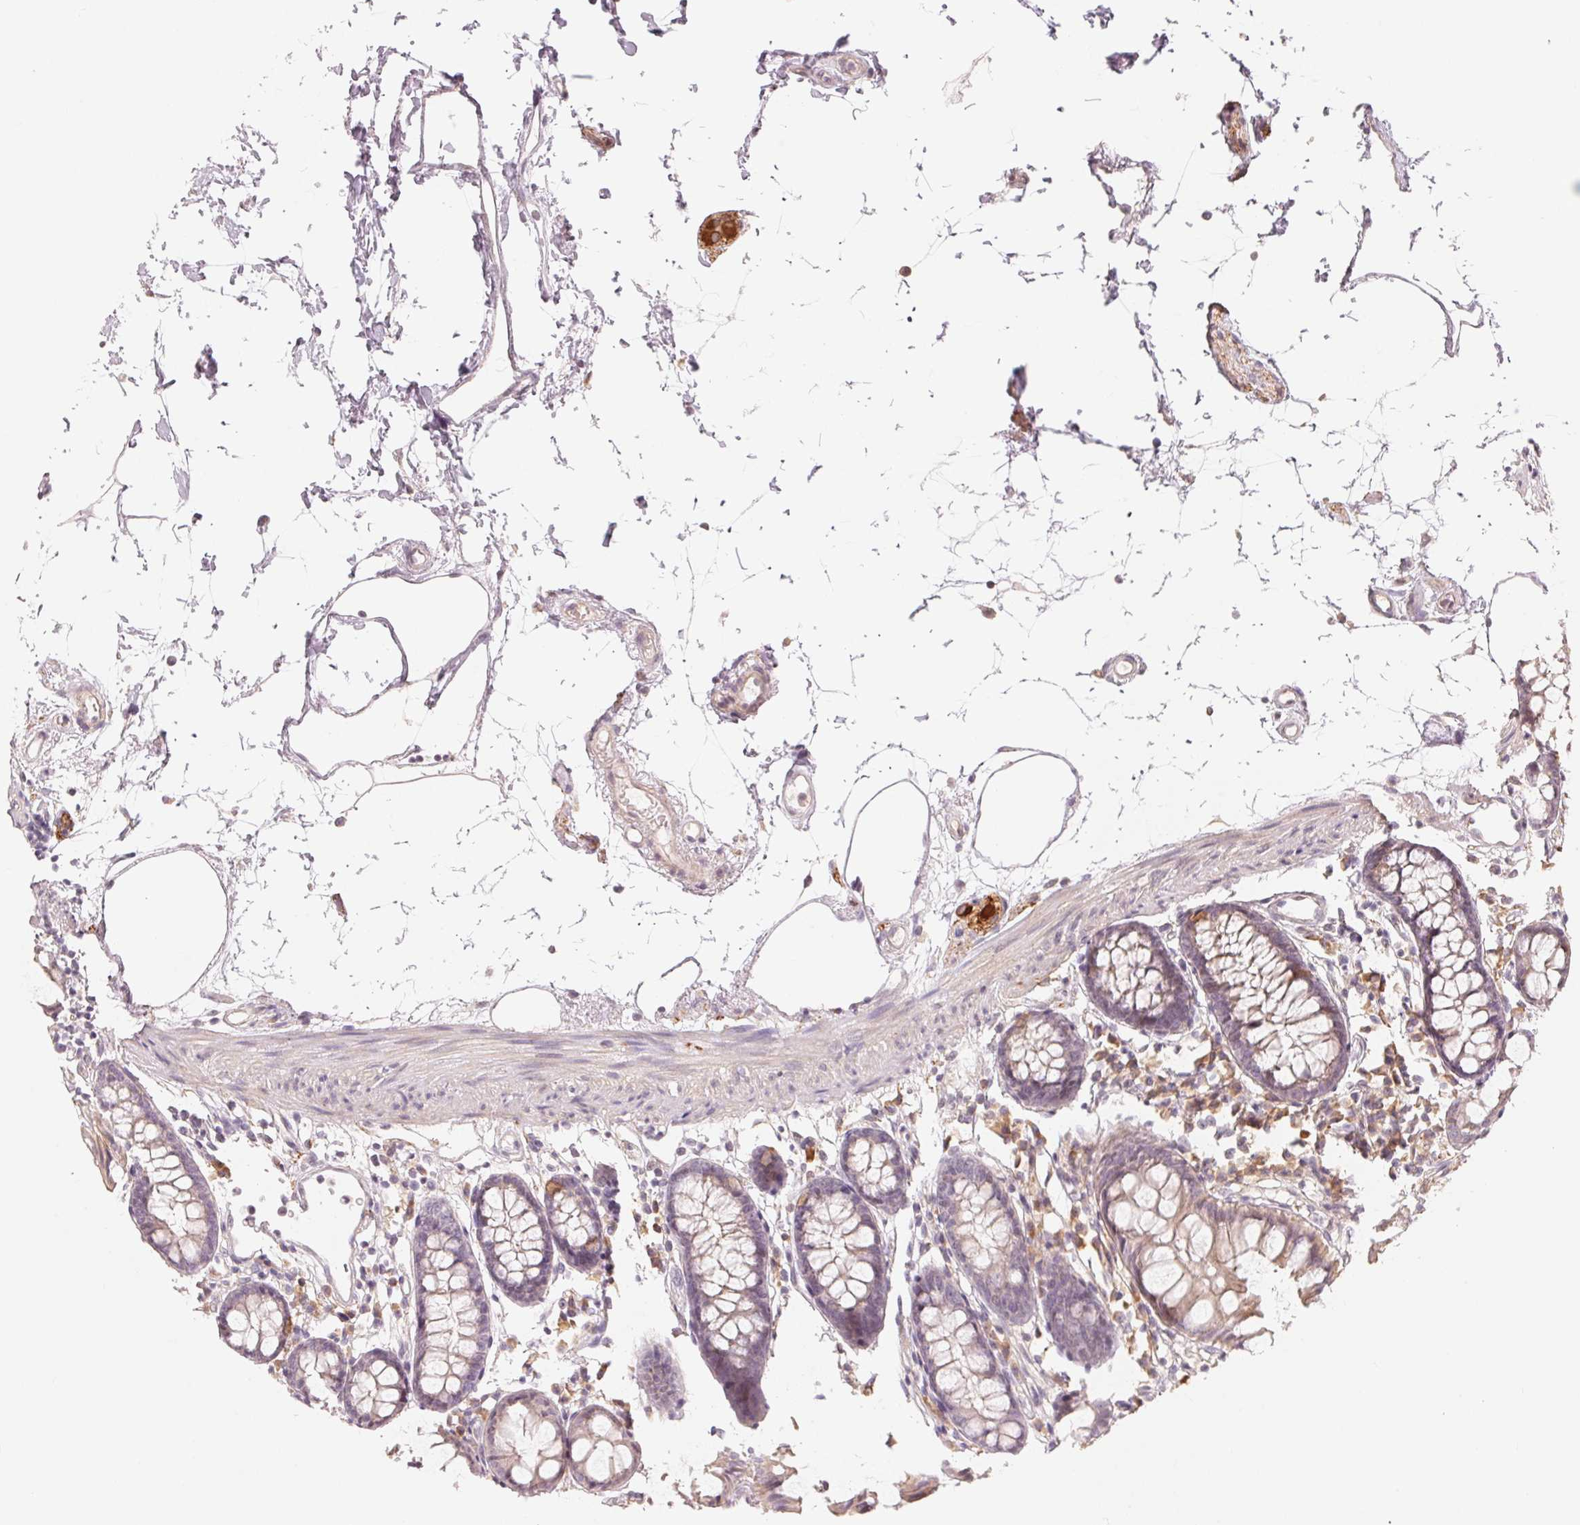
{"staining": {"intensity": "weak", "quantity": "25%-75%", "location": "cytoplasmic/membranous"}, "tissue": "colon", "cell_type": "Endothelial cells", "image_type": "normal", "snomed": [{"axis": "morphology", "description": "Normal tissue, NOS"}, {"axis": "topography", "description": "Colon"}], "caption": "This photomicrograph reveals immunohistochemistry (IHC) staining of benign human colon, with low weak cytoplasmic/membranous expression in about 25%-75% of endothelial cells.", "gene": "DENND2C", "patient": {"sex": "female", "age": 84}}